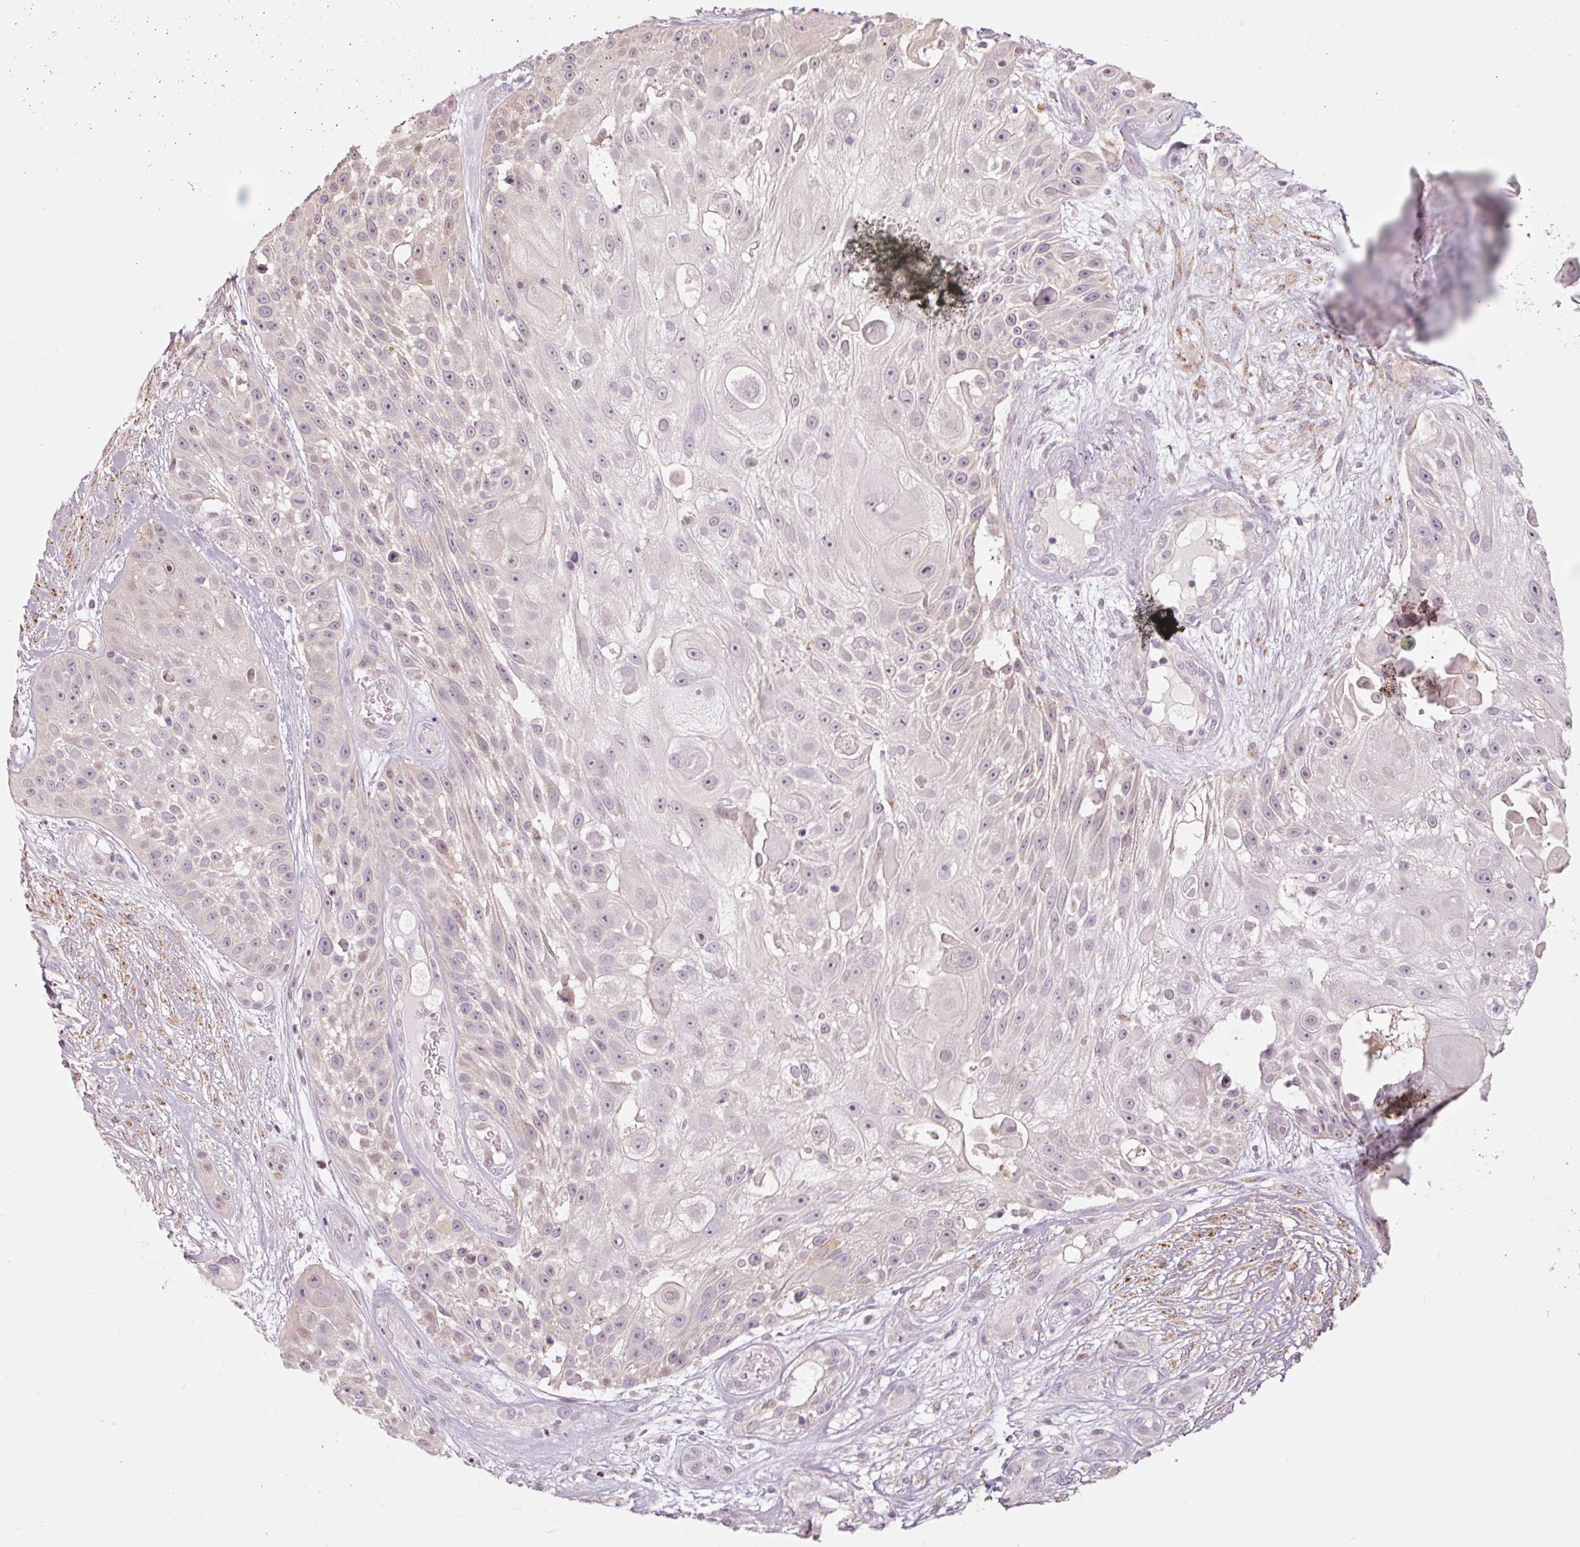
{"staining": {"intensity": "weak", "quantity": "<25%", "location": "nuclear"}, "tissue": "skin cancer", "cell_type": "Tumor cells", "image_type": "cancer", "snomed": [{"axis": "morphology", "description": "Squamous cell carcinoma, NOS"}, {"axis": "topography", "description": "Skin"}], "caption": "The immunohistochemistry image has no significant expression in tumor cells of skin cancer tissue.", "gene": "DAPP1", "patient": {"sex": "female", "age": 86}}